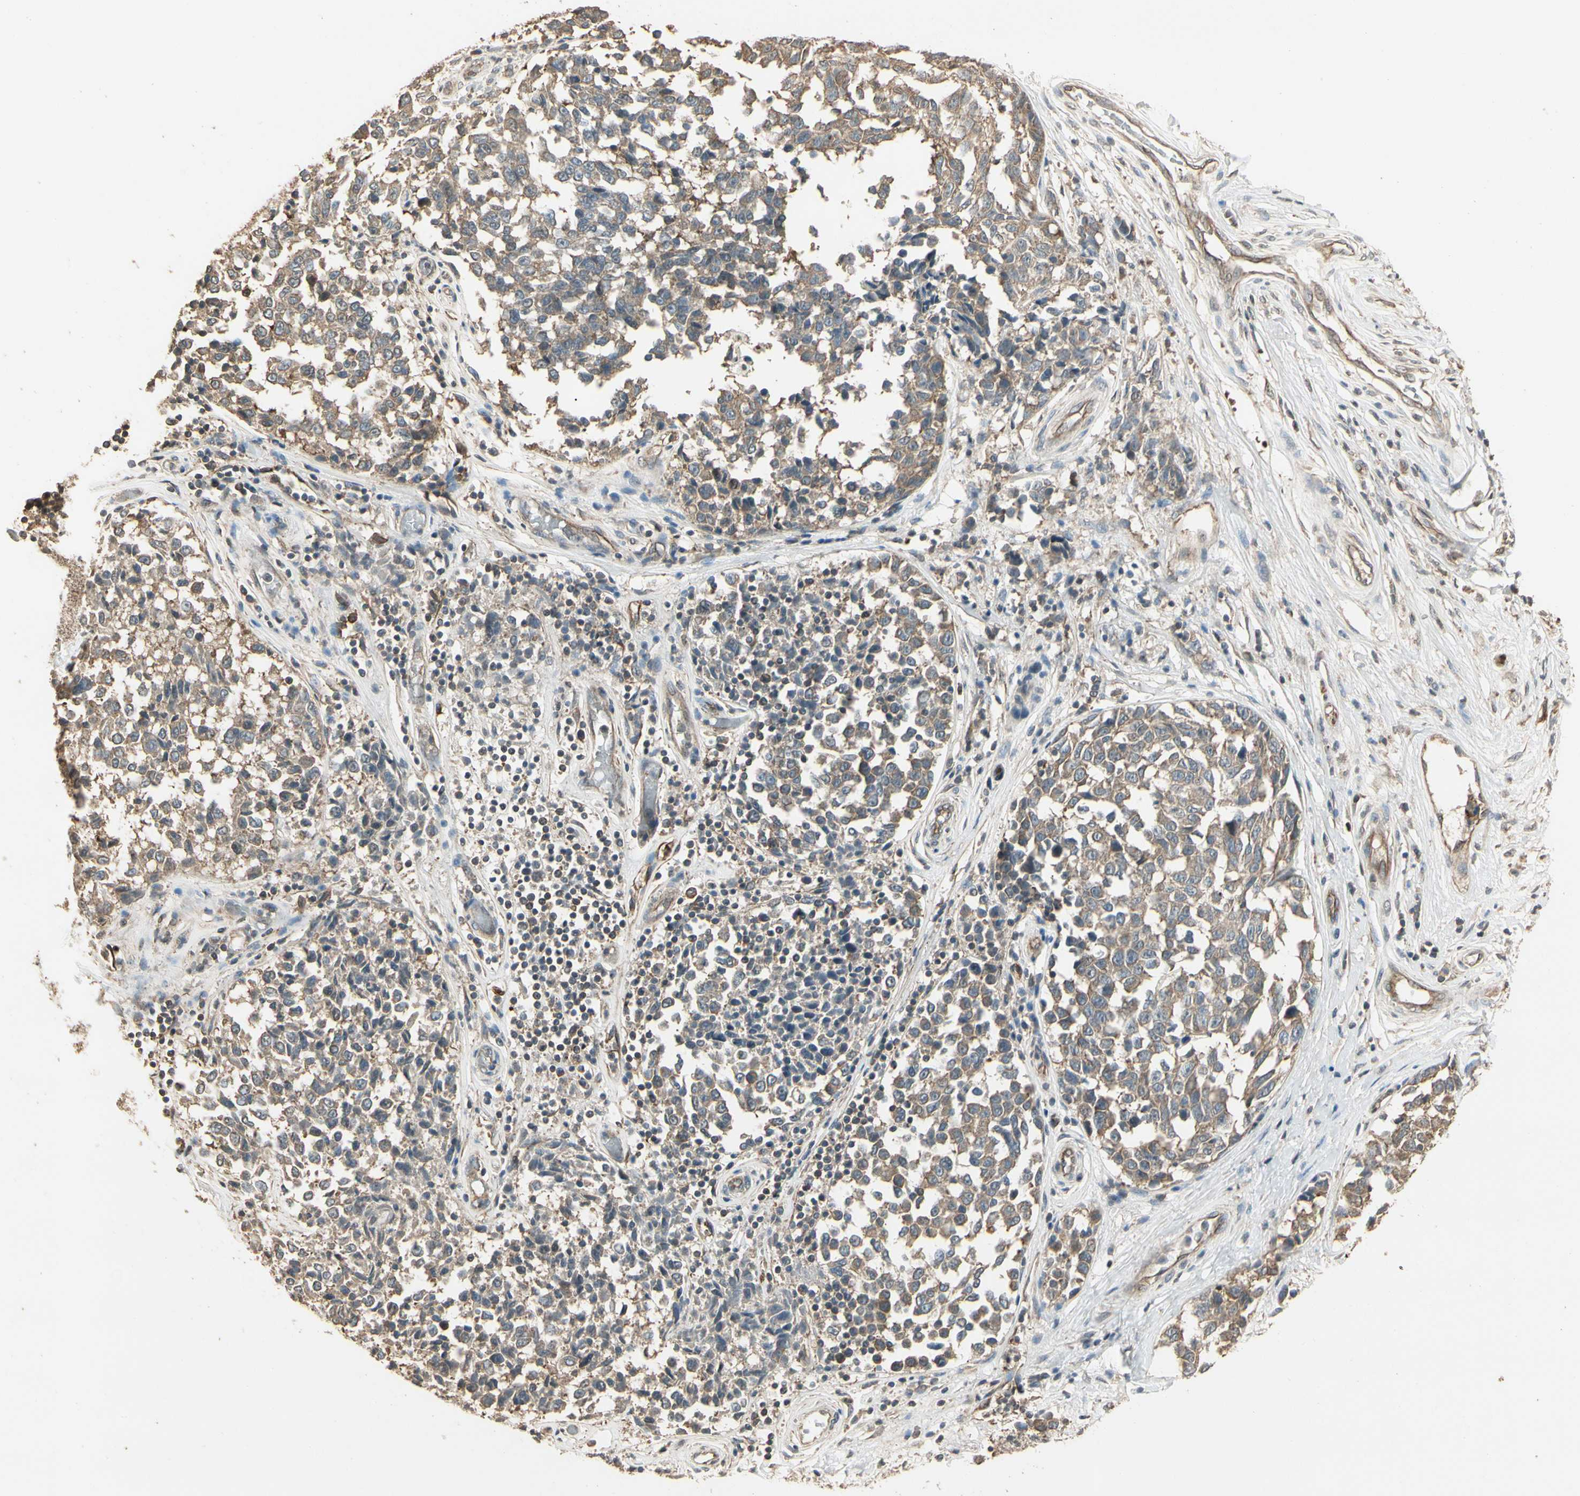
{"staining": {"intensity": "weak", "quantity": "25%-75%", "location": "cytoplasmic/membranous"}, "tissue": "melanoma", "cell_type": "Tumor cells", "image_type": "cancer", "snomed": [{"axis": "morphology", "description": "Malignant melanoma, NOS"}, {"axis": "topography", "description": "Skin"}], "caption": "Human malignant melanoma stained with a brown dye reveals weak cytoplasmic/membranous positive expression in about 25%-75% of tumor cells.", "gene": "RNF180", "patient": {"sex": "female", "age": 64}}